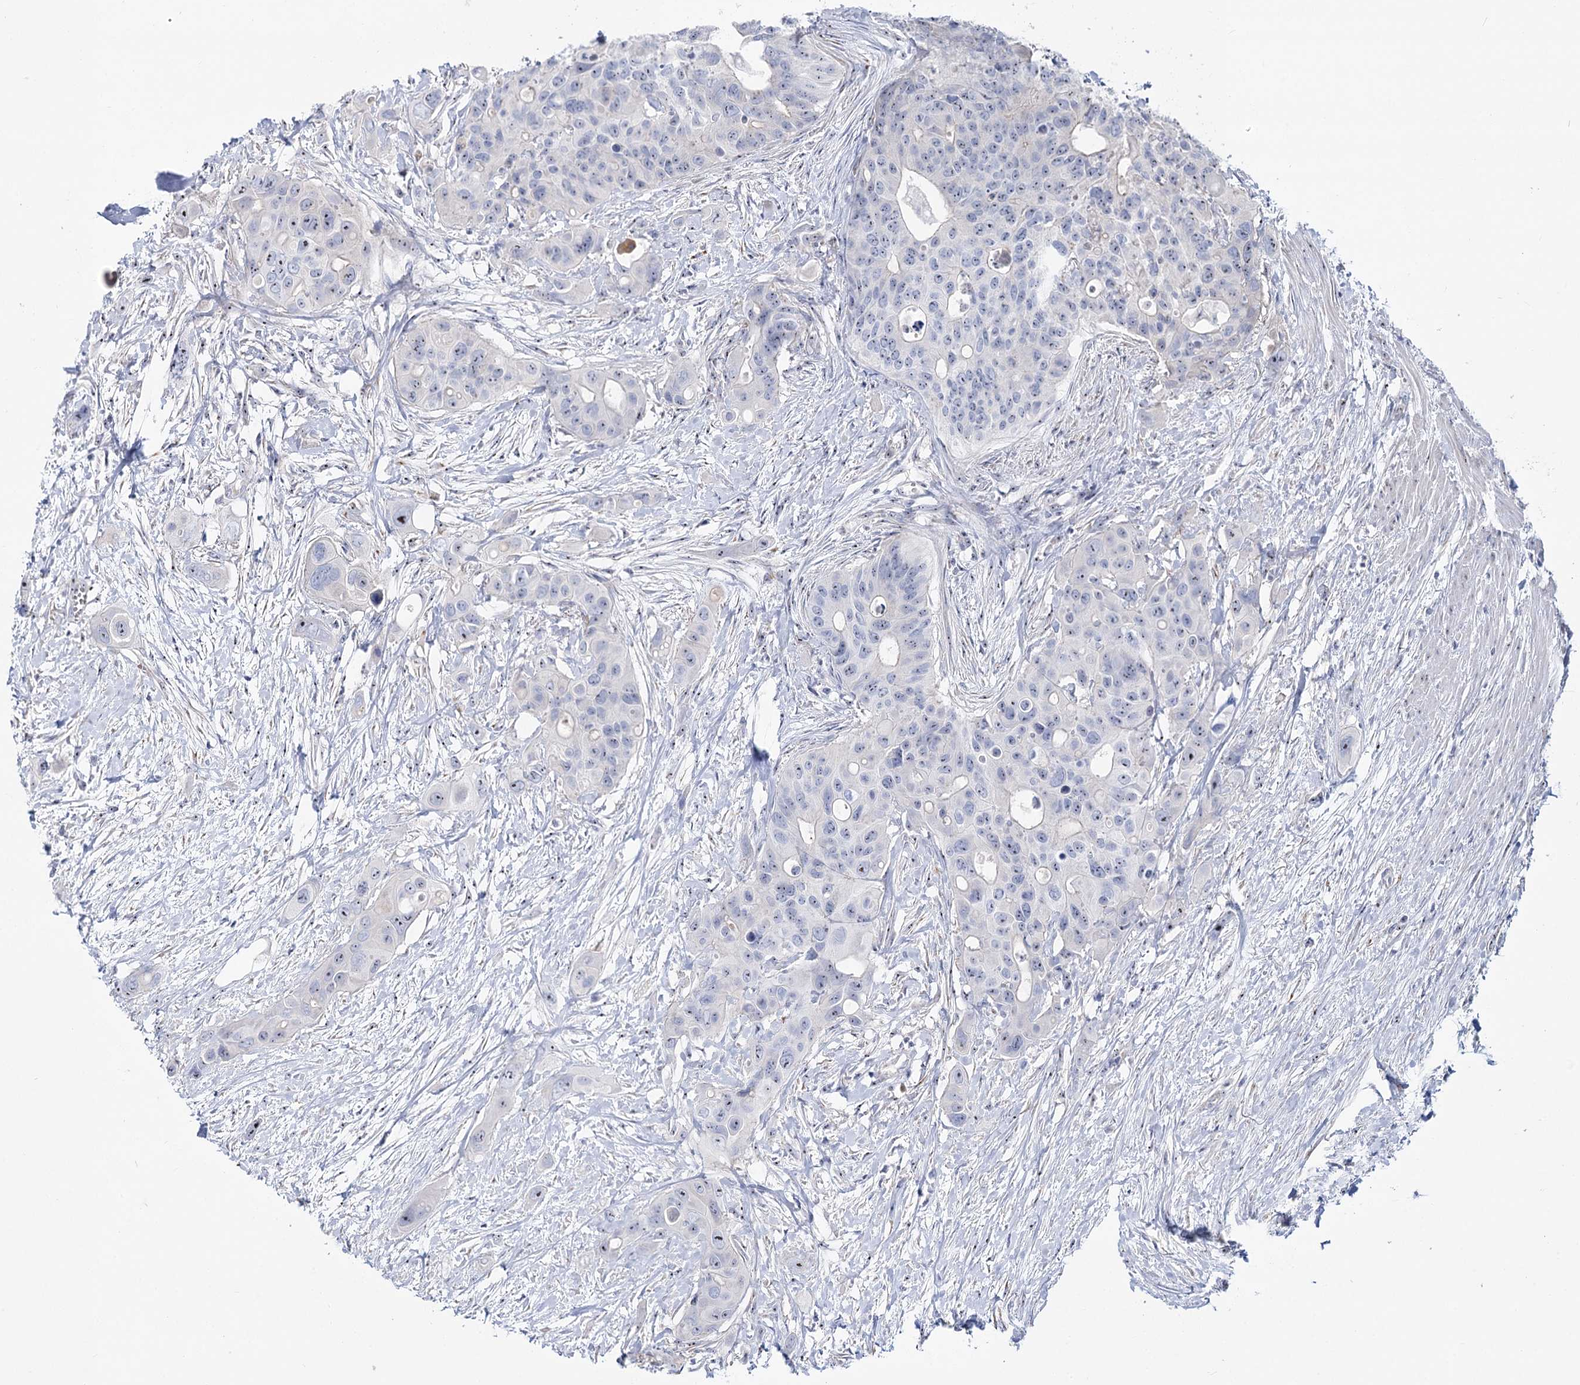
{"staining": {"intensity": "moderate", "quantity": "<25%", "location": "nuclear"}, "tissue": "colorectal cancer", "cell_type": "Tumor cells", "image_type": "cancer", "snomed": [{"axis": "morphology", "description": "Adenocarcinoma, NOS"}, {"axis": "topography", "description": "Colon"}], "caption": "Tumor cells demonstrate low levels of moderate nuclear expression in approximately <25% of cells in colorectal cancer (adenocarcinoma).", "gene": "SUOX", "patient": {"sex": "male", "age": 77}}